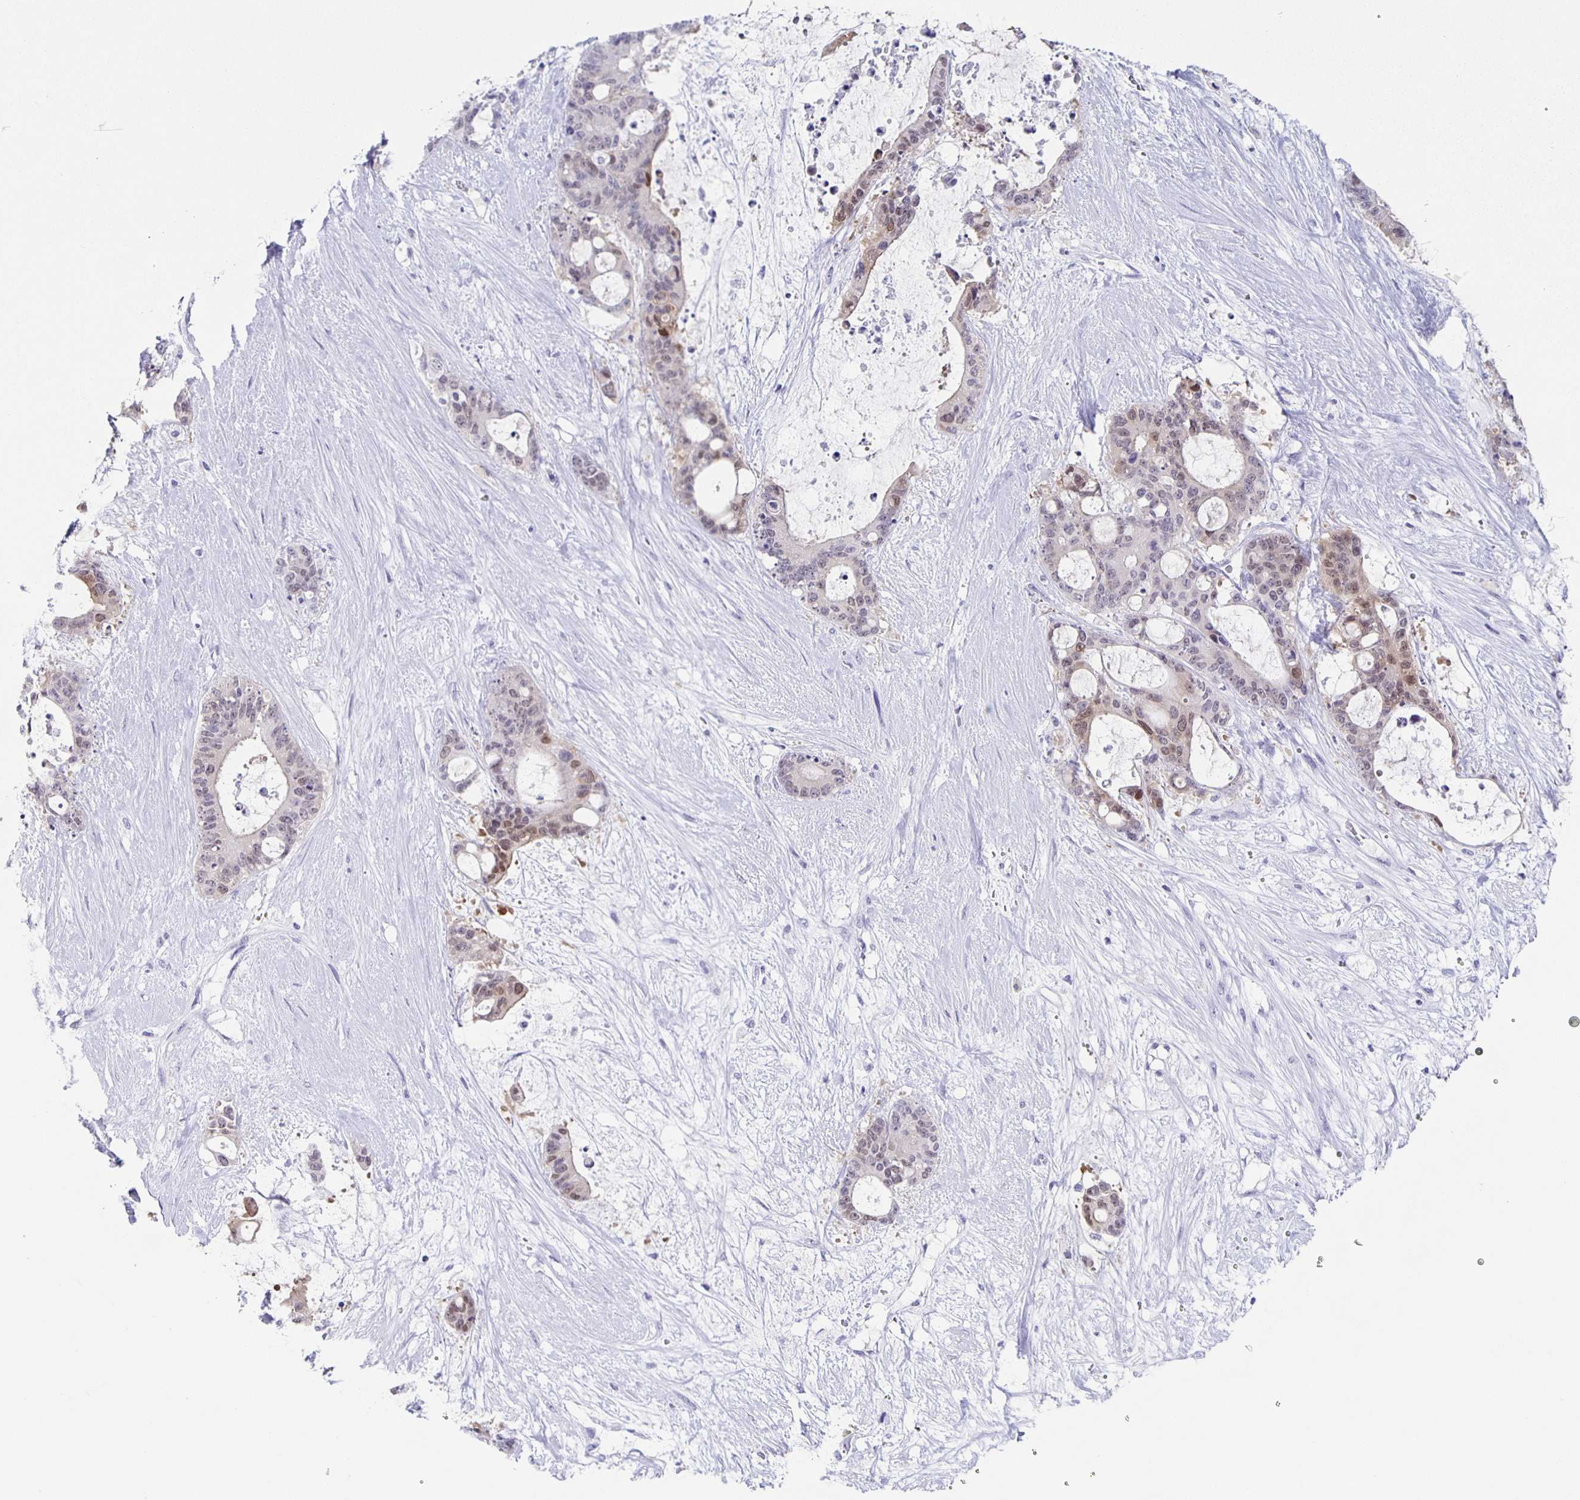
{"staining": {"intensity": "weak", "quantity": "<25%", "location": "nuclear"}, "tissue": "liver cancer", "cell_type": "Tumor cells", "image_type": "cancer", "snomed": [{"axis": "morphology", "description": "Normal tissue, NOS"}, {"axis": "morphology", "description": "Cholangiocarcinoma"}, {"axis": "topography", "description": "Liver"}, {"axis": "topography", "description": "Peripheral nerve tissue"}], "caption": "An immunohistochemistry (IHC) photomicrograph of cholangiocarcinoma (liver) is shown. There is no staining in tumor cells of cholangiocarcinoma (liver).", "gene": "TPPP", "patient": {"sex": "female", "age": 73}}